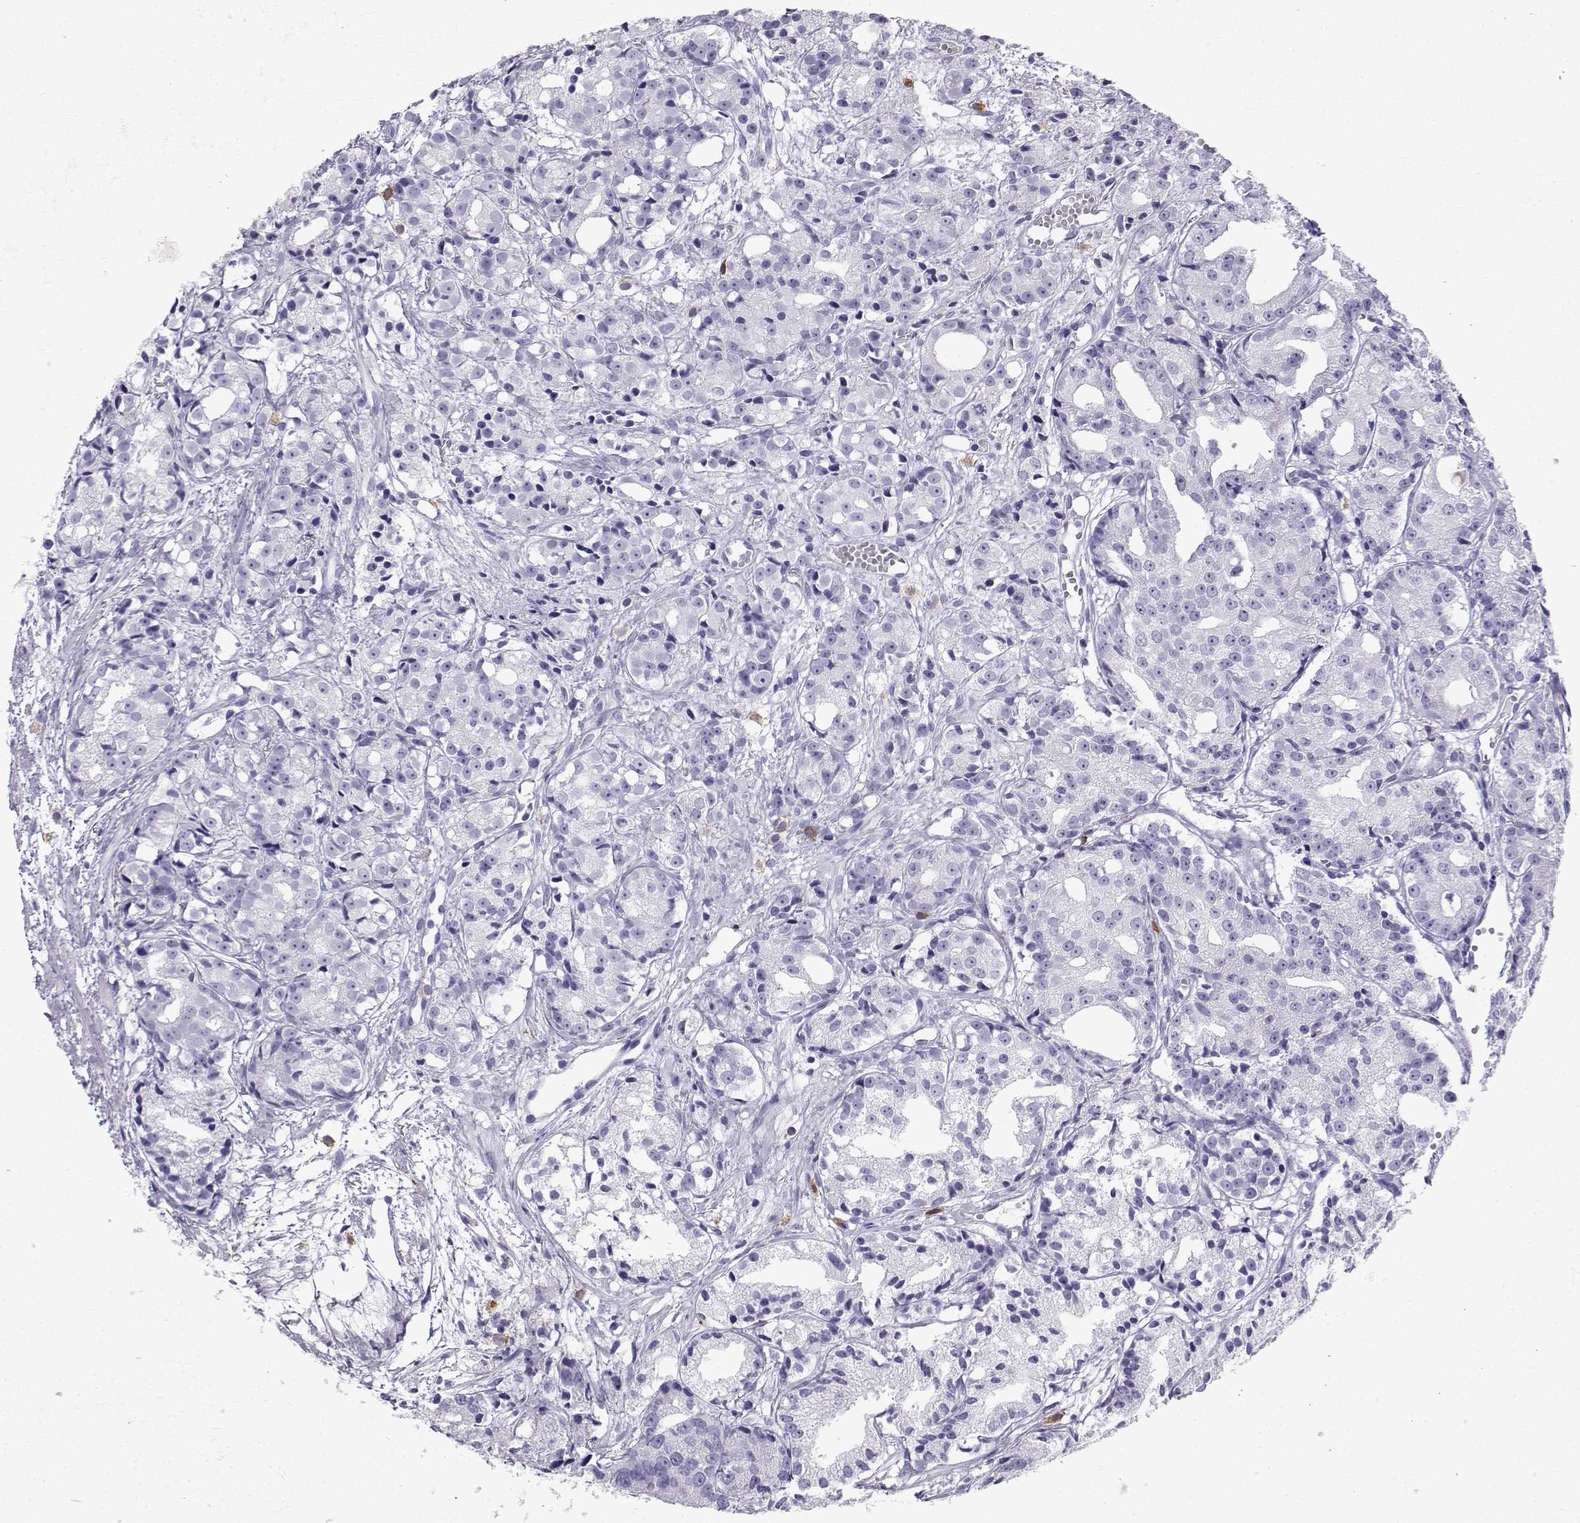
{"staining": {"intensity": "negative", "quantity": "none", "location": "none"}, "tissue": "prostate cancer", "cell_type": "Tumor cells", "image_type": "cancer", "snomed": [{"axis": "morphology", "description": "Adenocarcinoma, Medium grade"}, {"axis": "topography", "description": "Prostate"}], "caption": "Tumor cells are negative for brown protein staining in prostate cancer (adenocarcinoma (medium-grade)). (Brightfield microscopy of DAB (3,3'-diaminobenzidine) immunohistochemistry (IHC) at high magnification).", "gene": "SLC18A2", "patient": {"sex": "male", "age": 74}}